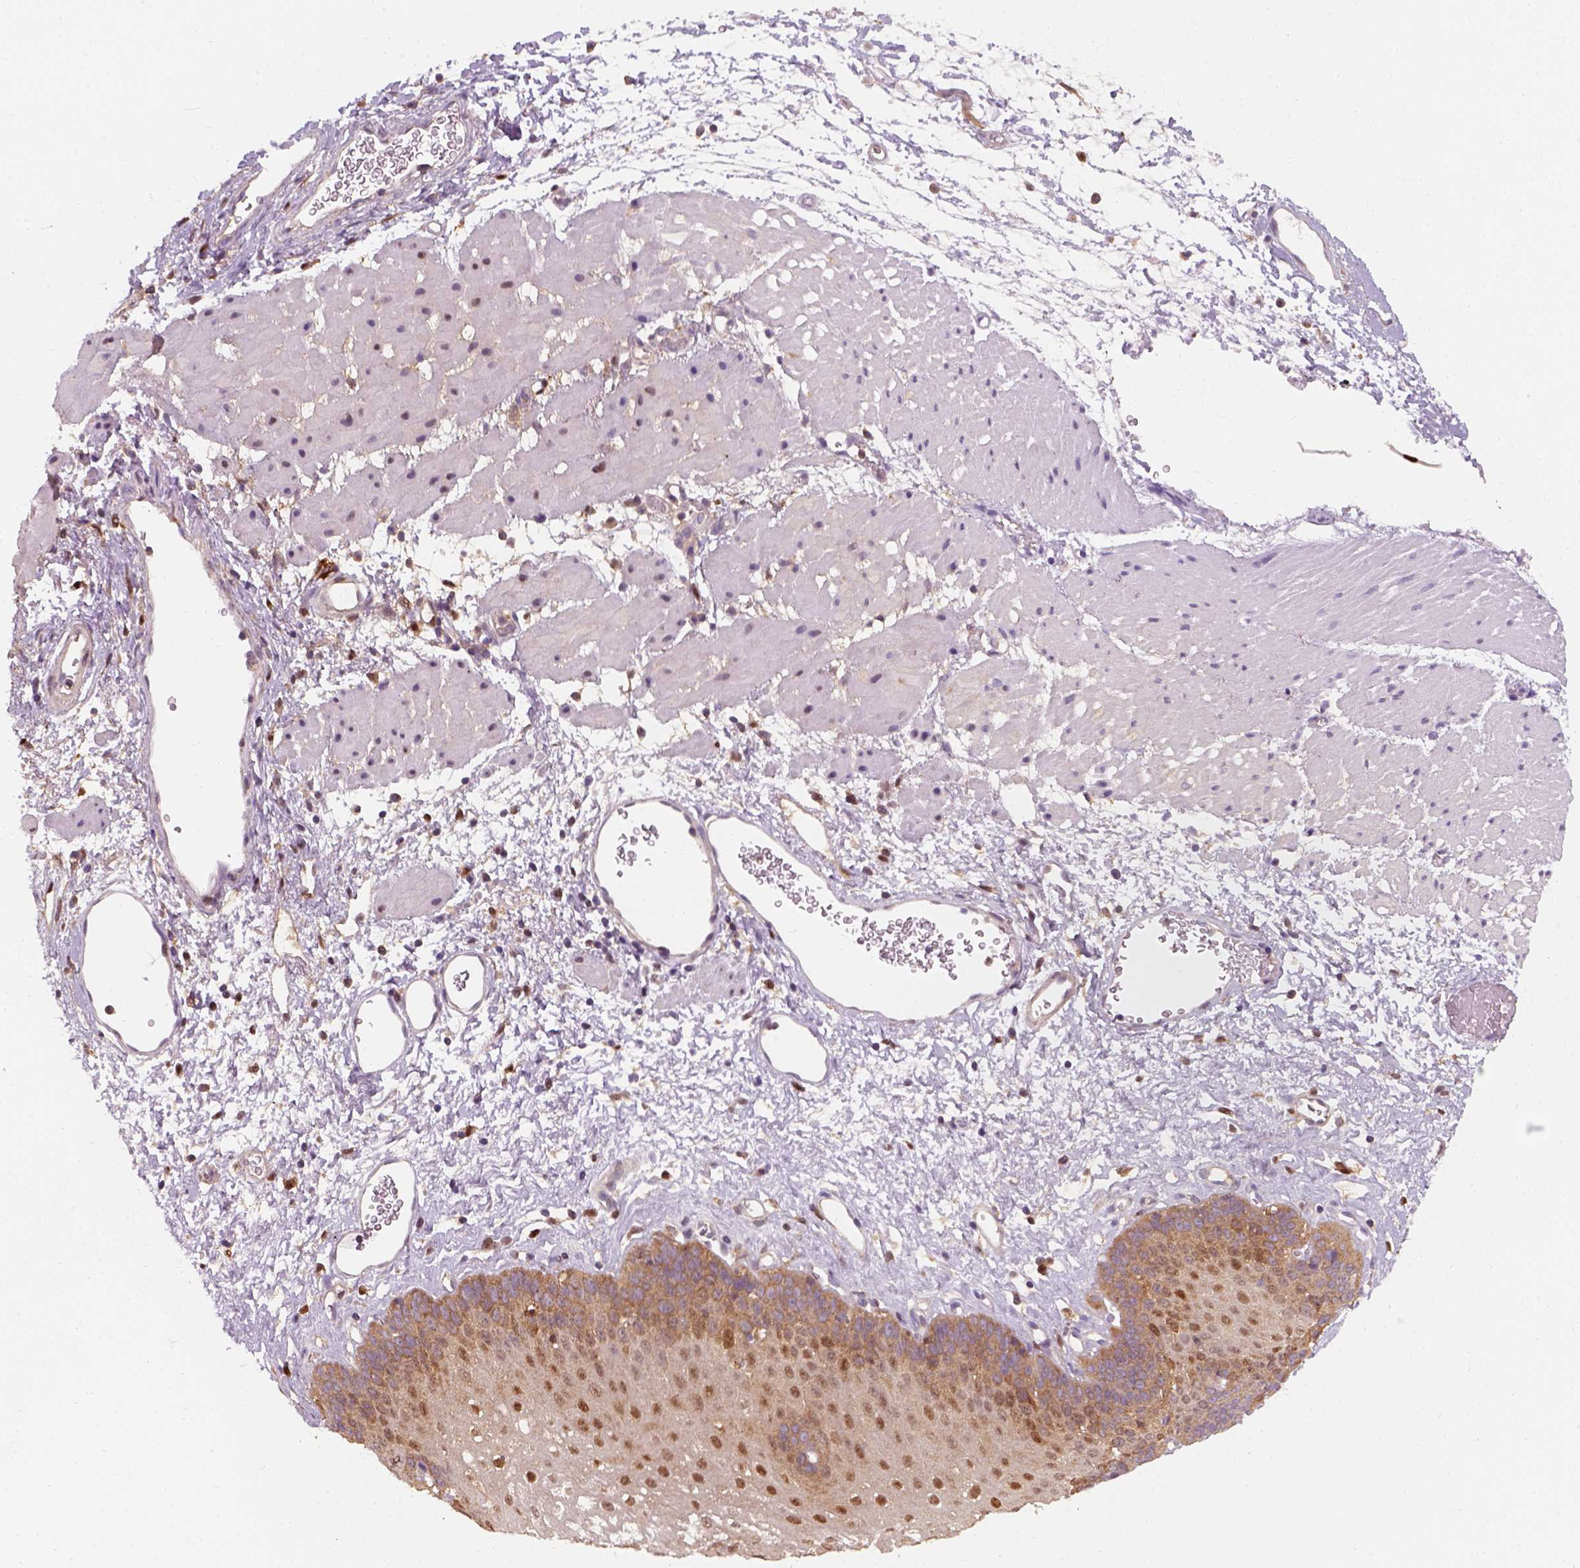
{"staining": {"intensity": "moderate", "quantity": ">75%", "location": "nuclear"}, "tissue": "esophagus", "cell_type": "Squamous epithelial cells", "image_type": "normal", "snomed": [{"axis": "morphology", "description": "Normal tissue, NOS"}, {"axis": "topography", "description": "Esophagus"}], "caption": "Squamous epithelial cells reveal moderate nuclear positivity in approximately >75% of cells in benign esophagus.", "gene": "SQSTM1", "patient": {"sex": "female", "age": 62}}